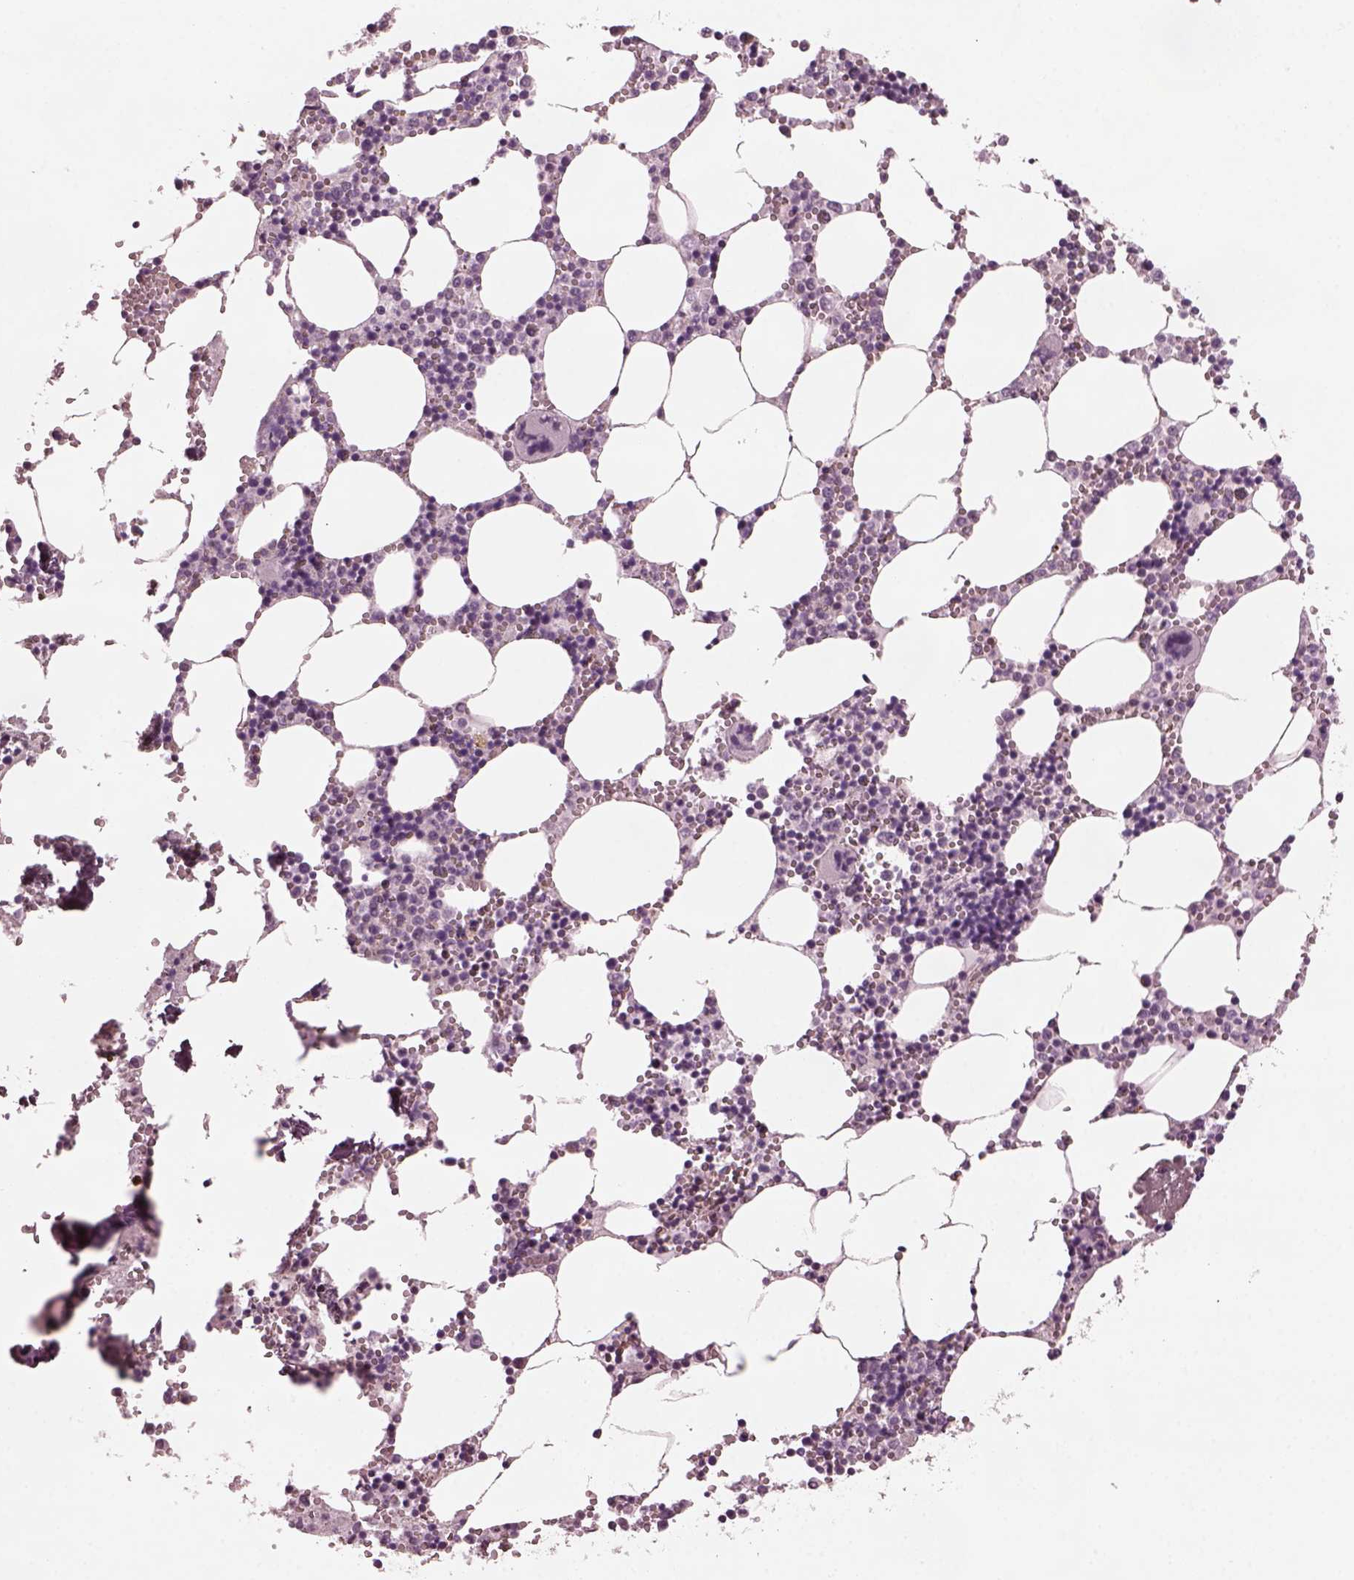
{"staining": {"intensity": "negative", "quantity": "none", "location": "none"}, "tissue": "bone marrow", "cell_type": "Hematopoietic cells", "image_type": "normal", "snomed": [{"axis": "morphology", "description": "Normal tissue, NOS"}, {"axis": "topography", "description": "Bone marrow"}], "caption": "Photomicrograph shows no significant protein expression in hematopoietic cells of unremarkable bone marrow. The staining was performed using DAB to visualize the protein expression in brown, while the nuclei were stained in blue with hematoxylin (Magnification: 20x).", "gene": "ODAD1", "patient": {"sex": "male", "age": 54}}